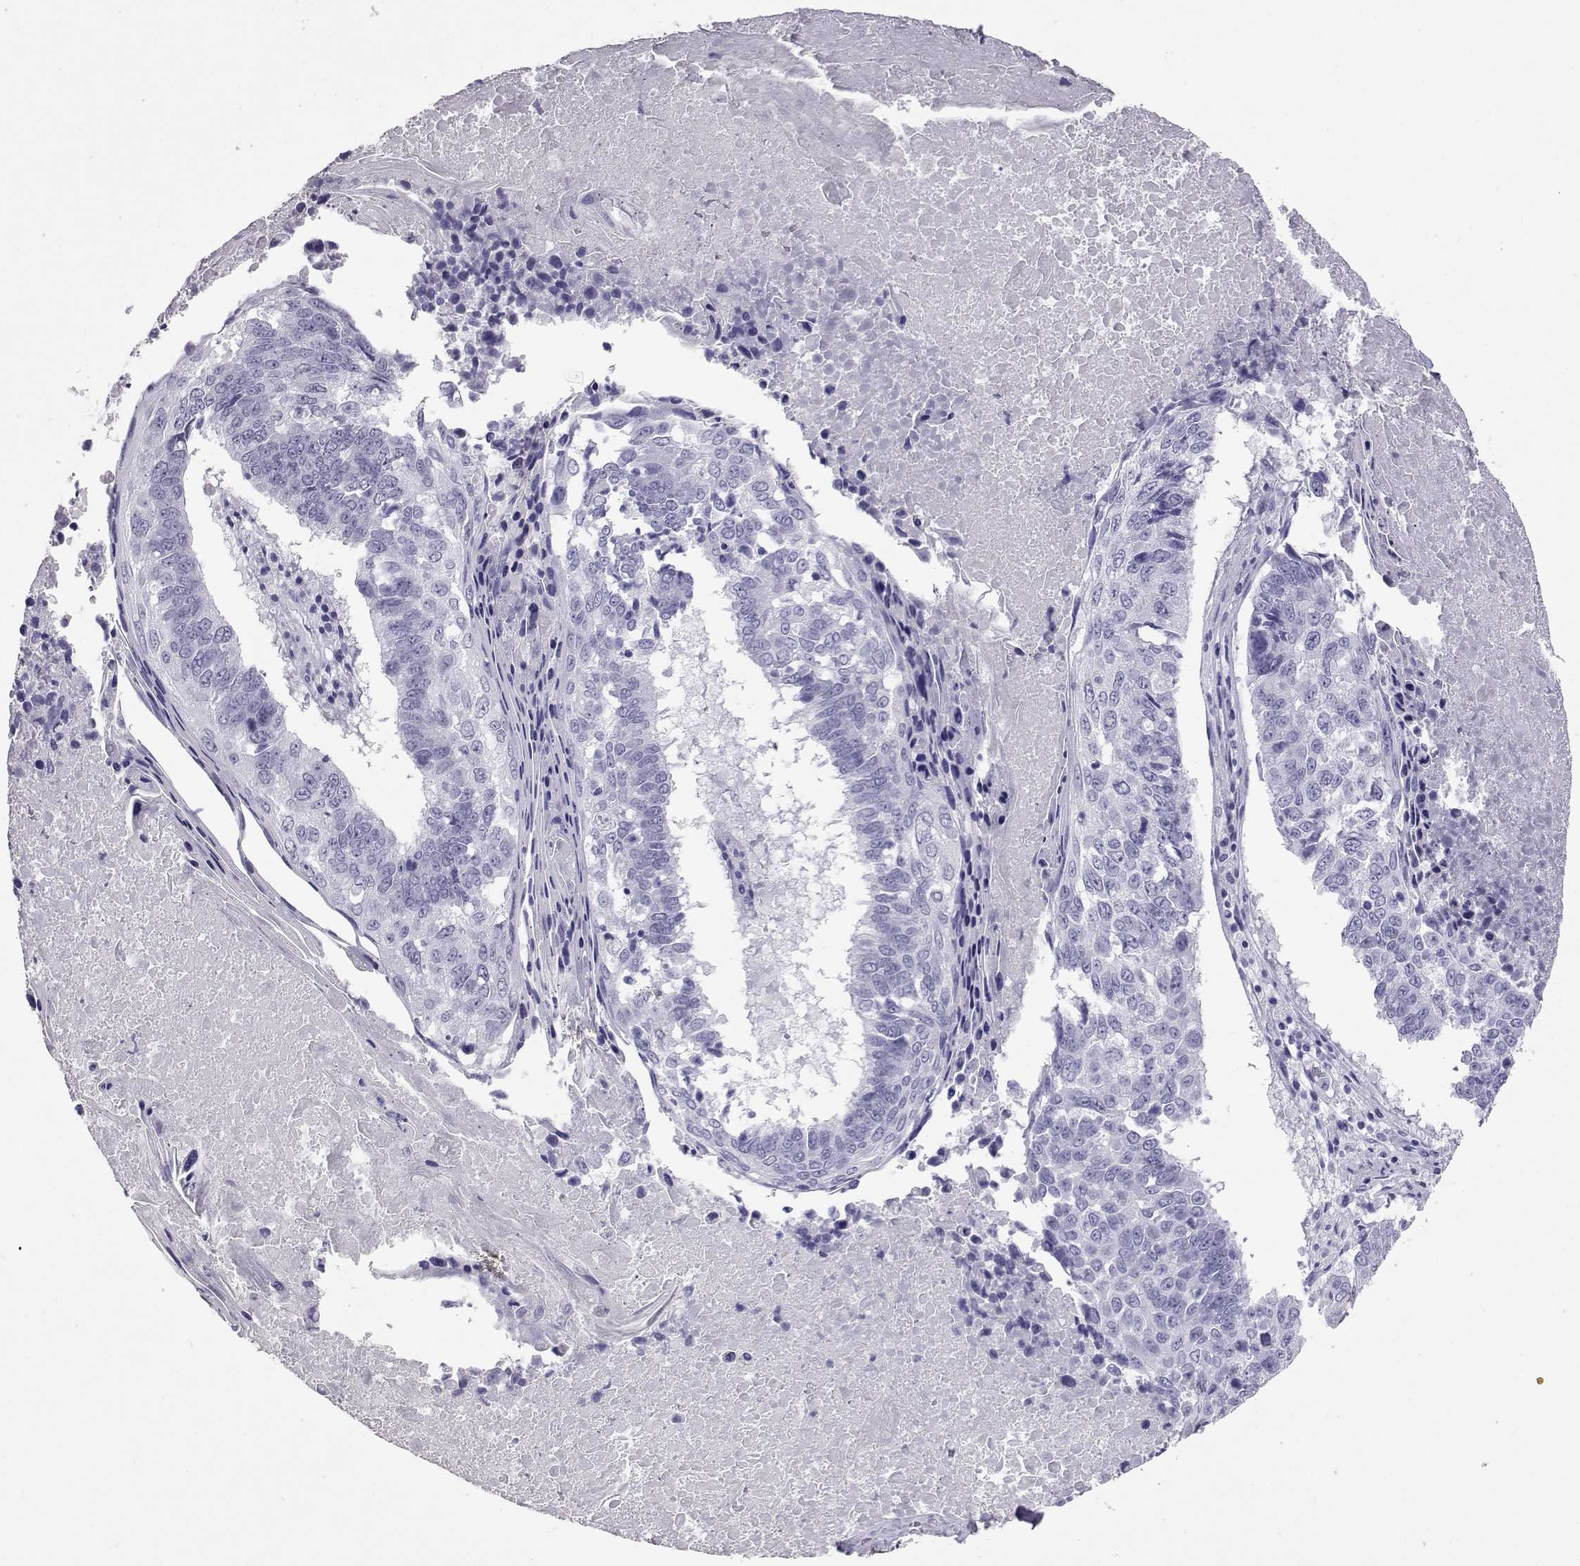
{"staining": {"intensity": "negative", "quantity": "none", "location": "none"}, "tissue": "lung cancer", "cell_type": "Tumor cells", "image_type": "cancer", "snomed": [{"axis": "morphology", "description": "Squamous cell carcinoma, NOS"}, {"axis": "topography", "description": "Lung"}], "caption": "Lung cancer was stained to show a protein in brown. There is no significant expression in tumor cells. (DAB immunohistochemistry (IHC) visualized using brightfield microscopy, high magnification).", "gene": "PMCH", "patient": {"sex": "male", "age": 73}}